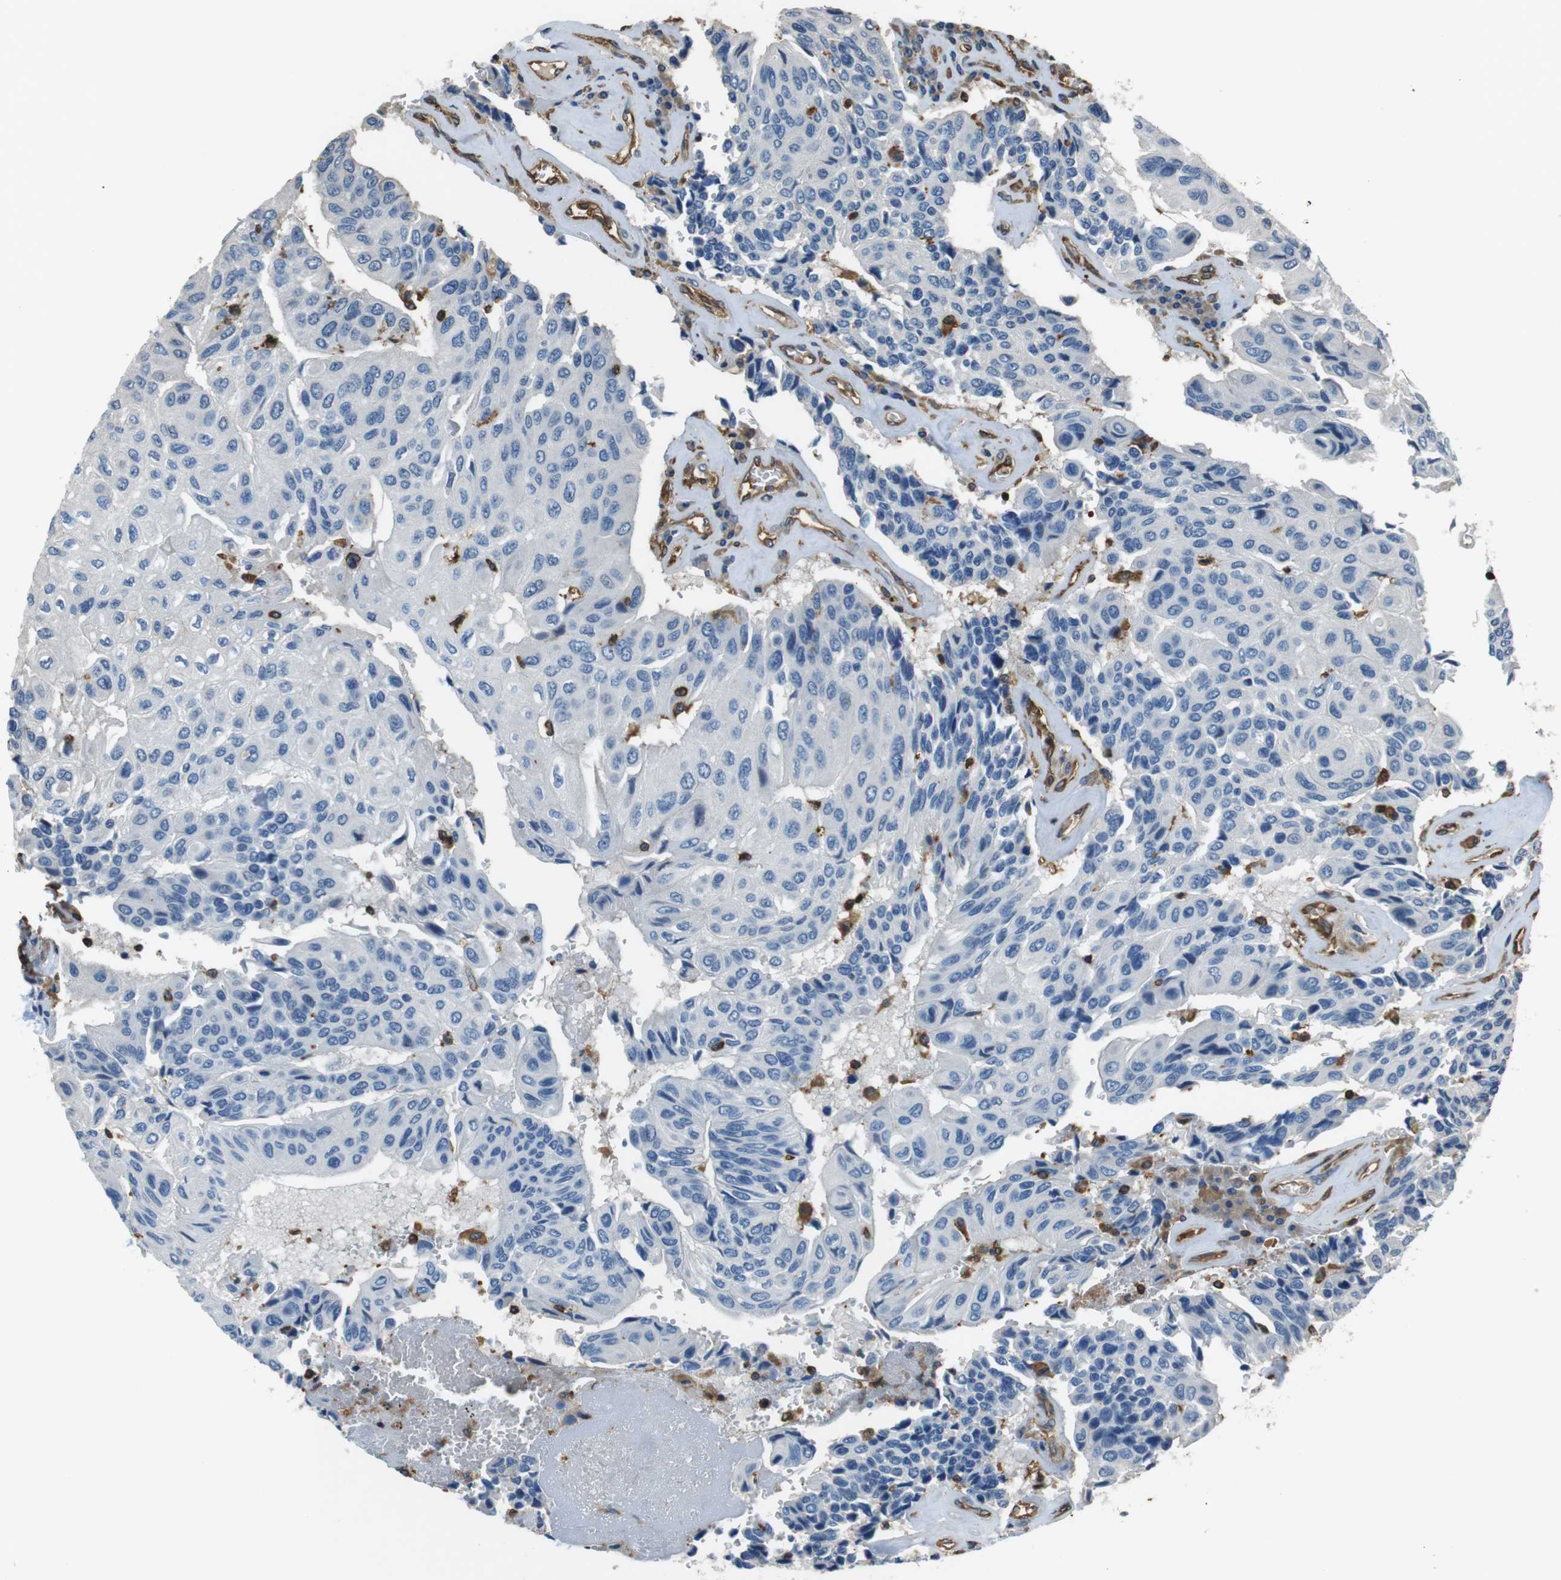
{"staining": {"intensity": "negative", "quantity": "none", "location": "none"}, "tissue": "urothelial cancer", "cell_type": "Tumor cells", "image_type": "cancer", "snomed": [{"axis": "morphology", "description": "Urothelial carcinoma, High grade"}, {"axis": "topography", "description": "Urinary bladder"}], "caption": "Tumor cells show no significant protein staining in urothelial cancer. Brightfield microscopy of immunohistochemistry stained with DAB (3,3'-diaminobenzidine) (brown) and hematoxylin (blue), captured at high magnification.", "gene": "FCAR", "patient": {"sex": "female", "age": 85}}